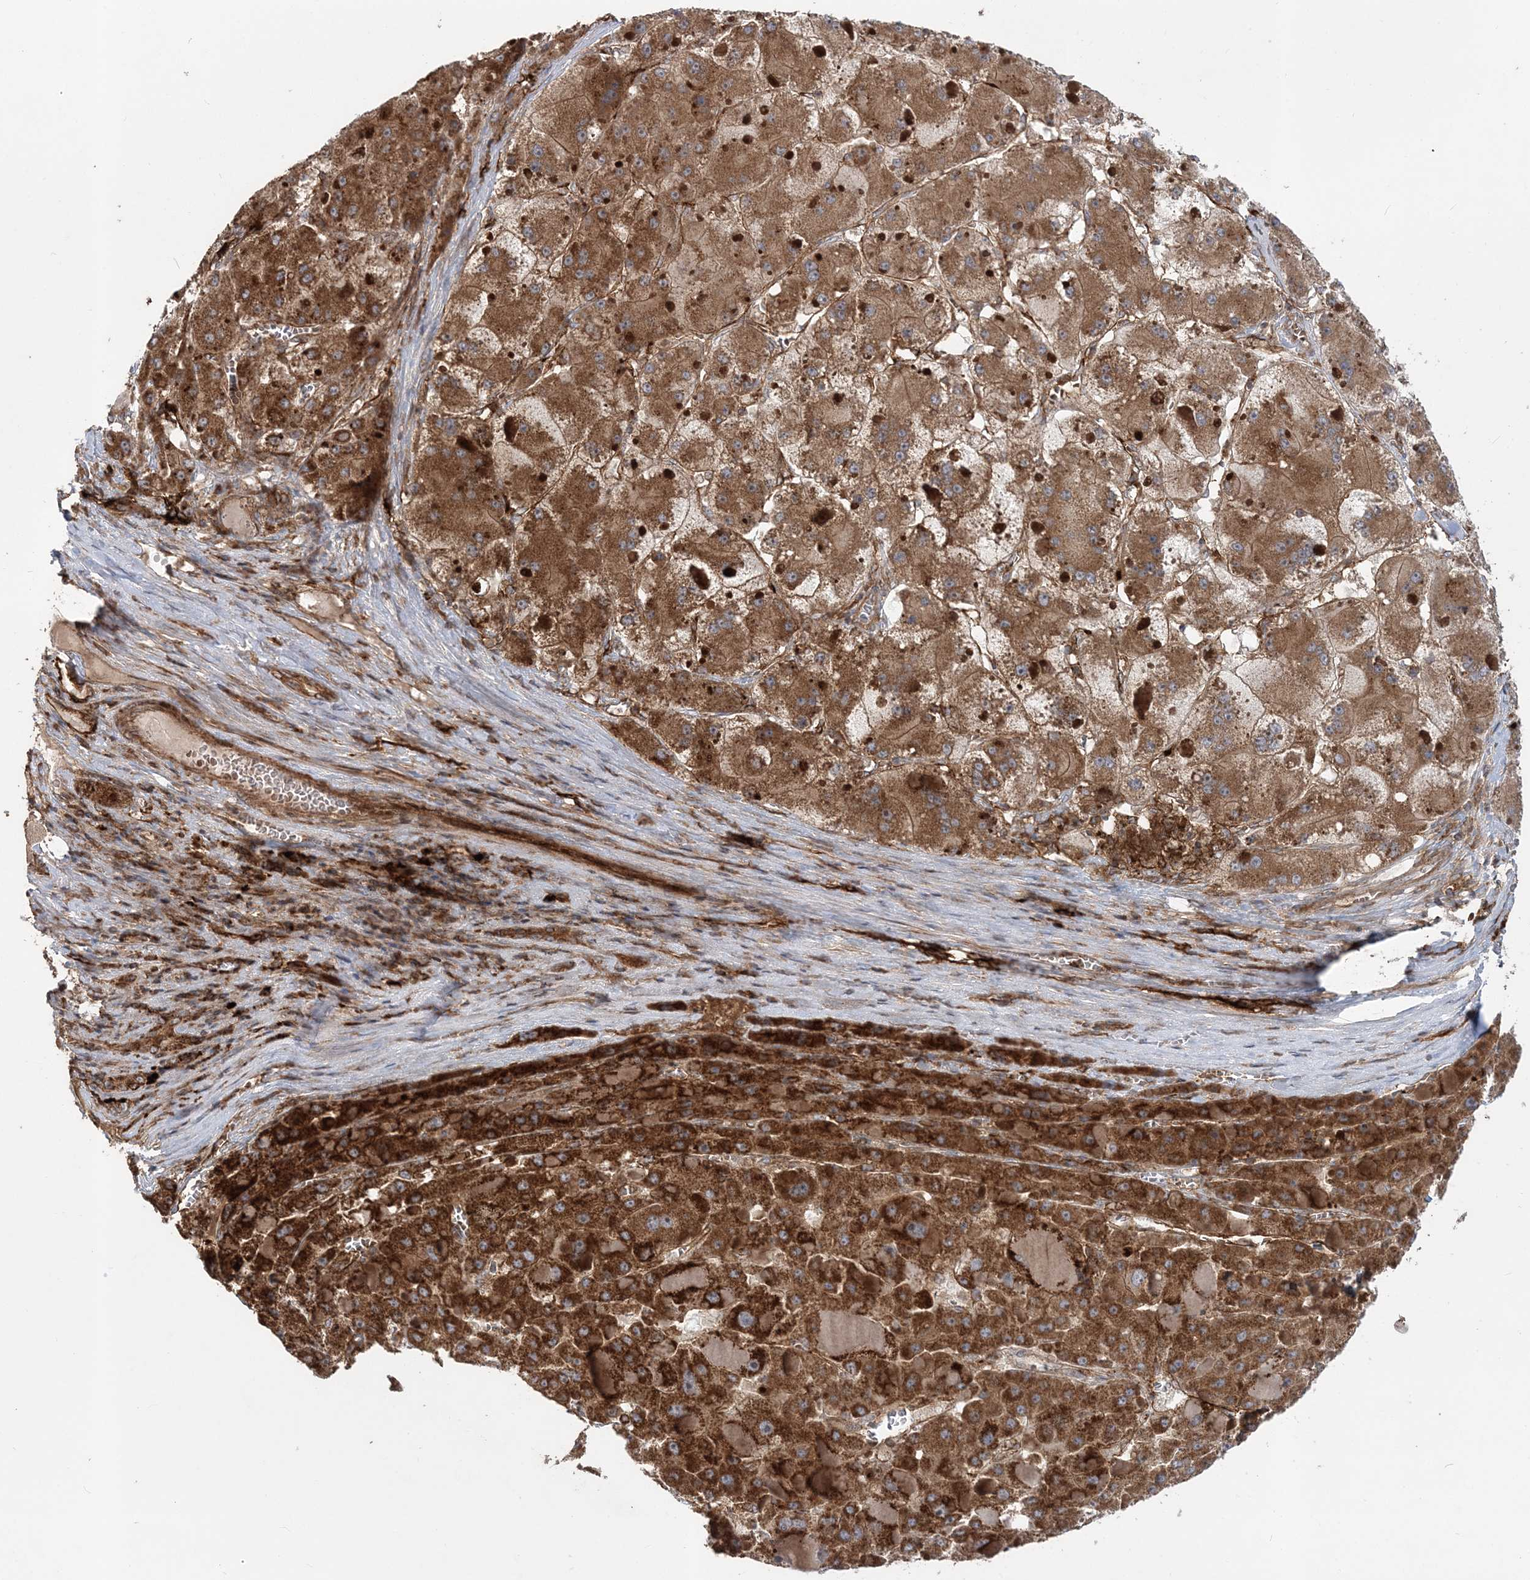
{"staining": {"intensity": "strong", "quantity": ">75%", "location": "cytoplasmic/membranous"}, "tissue": "liver cancer", "cell_type": "Tumor cells", "image_type": "cancer", "snomed": [{"axis": "morphology", "description": "Carcinoma, Hepatocellular, NOS"}, {"axis": "topography", "description": "Liver"}], "caption": "DAB immunohistochemical staining of liver hepatocellular carcinoma shows strong cytoplasmic/membranous protein expression in about >75% of tumor cells. The protein of interest is stained brown, and the nuclei are stained in blue (DAB (3,3'-diaminobenzidine) IHC with brightfield microscopy, high magnification).", "gene": "LRPPRC", "patient": {"sex": "female", "age": 73}}